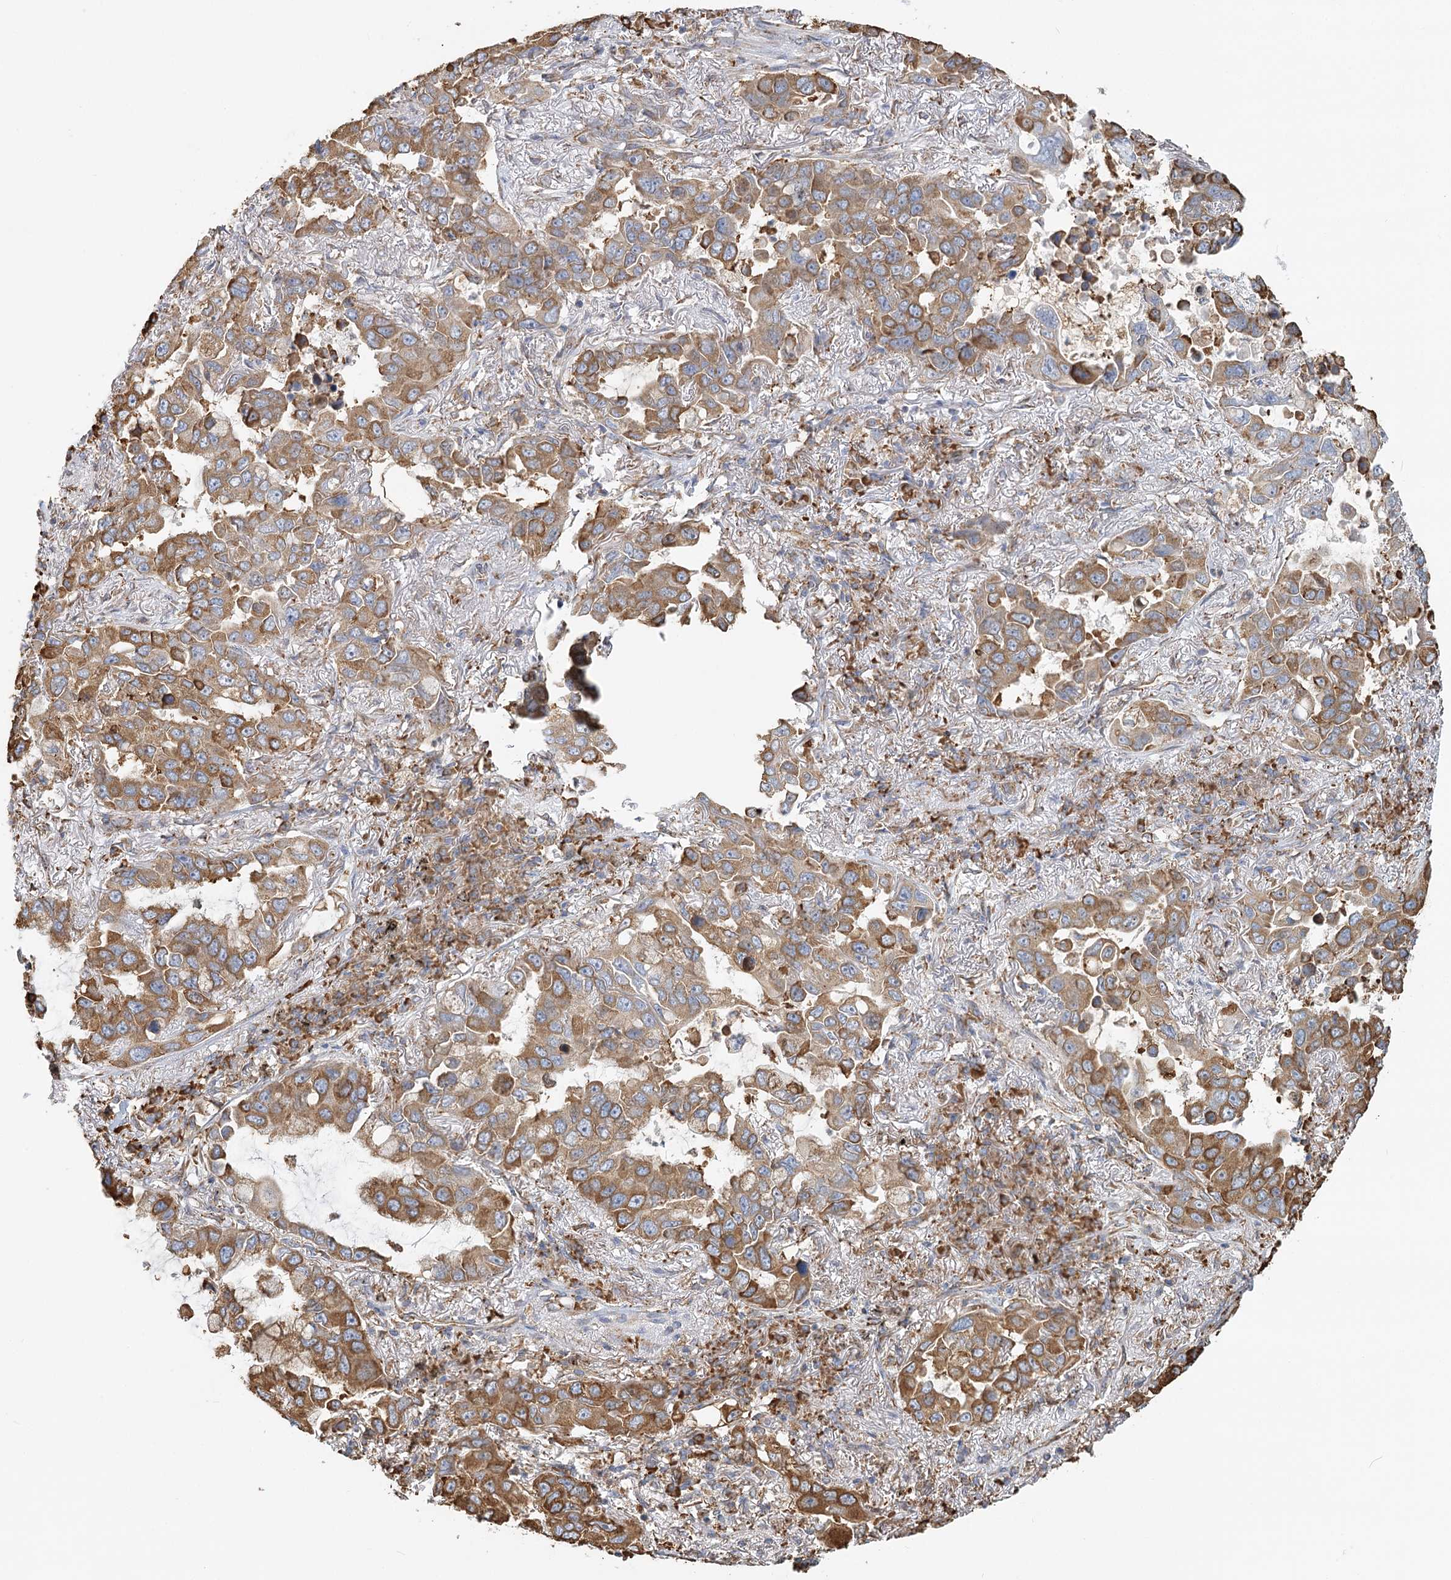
{"staining": {"intensity": "moderate", "quantity": ">75%", "location": "cytoplasmic/membranous"}, "tissue": "lung cancer", "cell_type": "Tumor cells", "image_type": "cancer", "snomed": [{"axis": "morphology", "description": "Adenocarcinoma, NOS"}, {"axis": "topography", "description": "Lung"}], "caption": "Lung cancer stained for a protein (brown) reveals moderate cytoplasmic/membranous positive expression in about >75% of tumor cells.", "gene": "TAS1R1", "patient": {"sex": "male", "age": 64}}